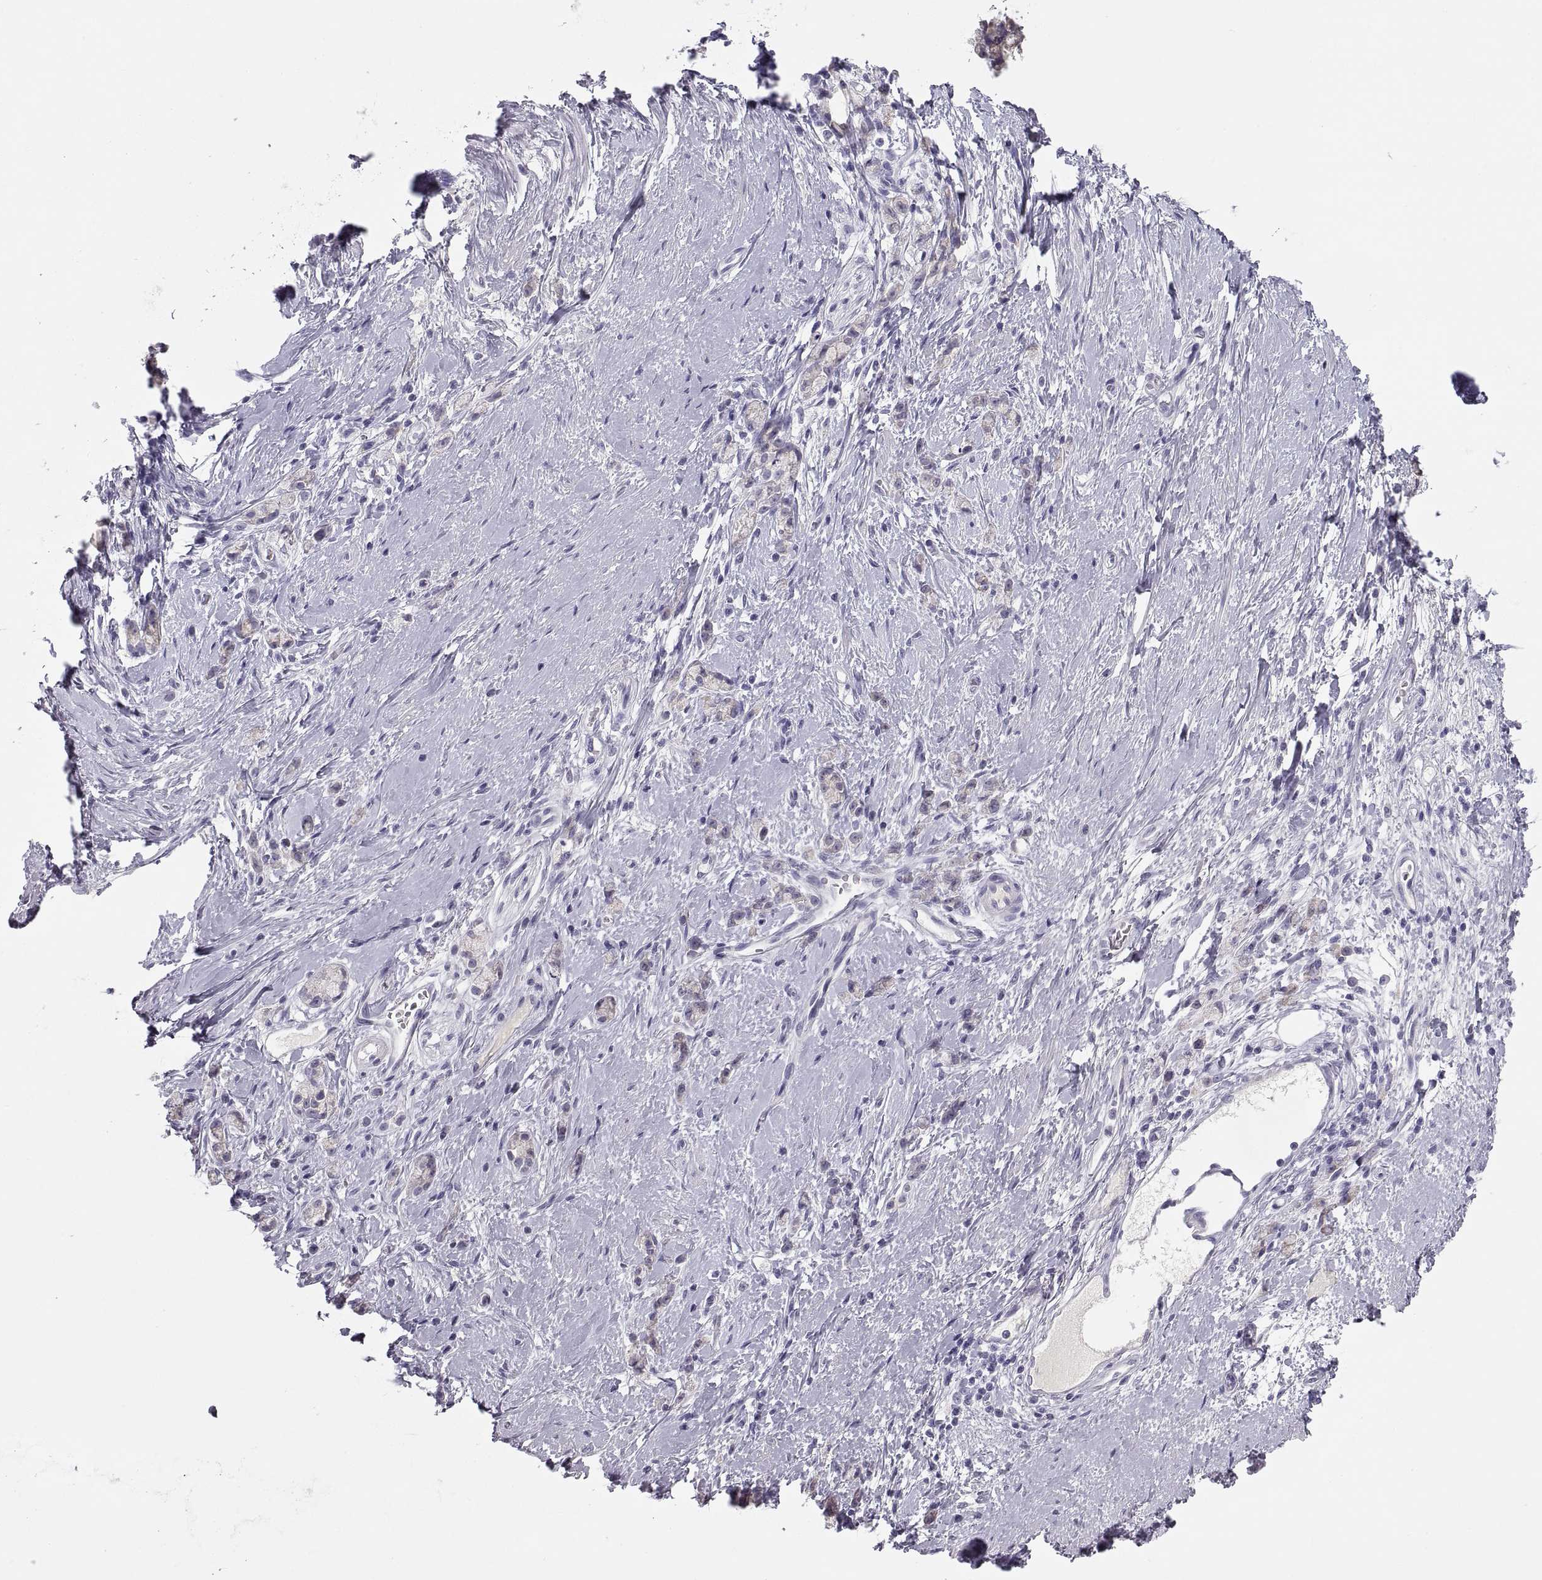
{"staining": {"intensity": "negative", "quantity": "none", "location": "none"}, "tissue": "stomach cancer", "cell_type": "Tumor cells", "image_type": "cancer", "snomed": [{"axis": "morphology", "description": "Adenocarcinoma, NOS"}, {"axis": "topography", "description": "Stomach"}], "caption": "Stomach cancer was stained to show a protein in brown. There is no significant expression in tumor cells.", "gene": "MAGEB2", "patient": {"sex": "male", "age": 58}}